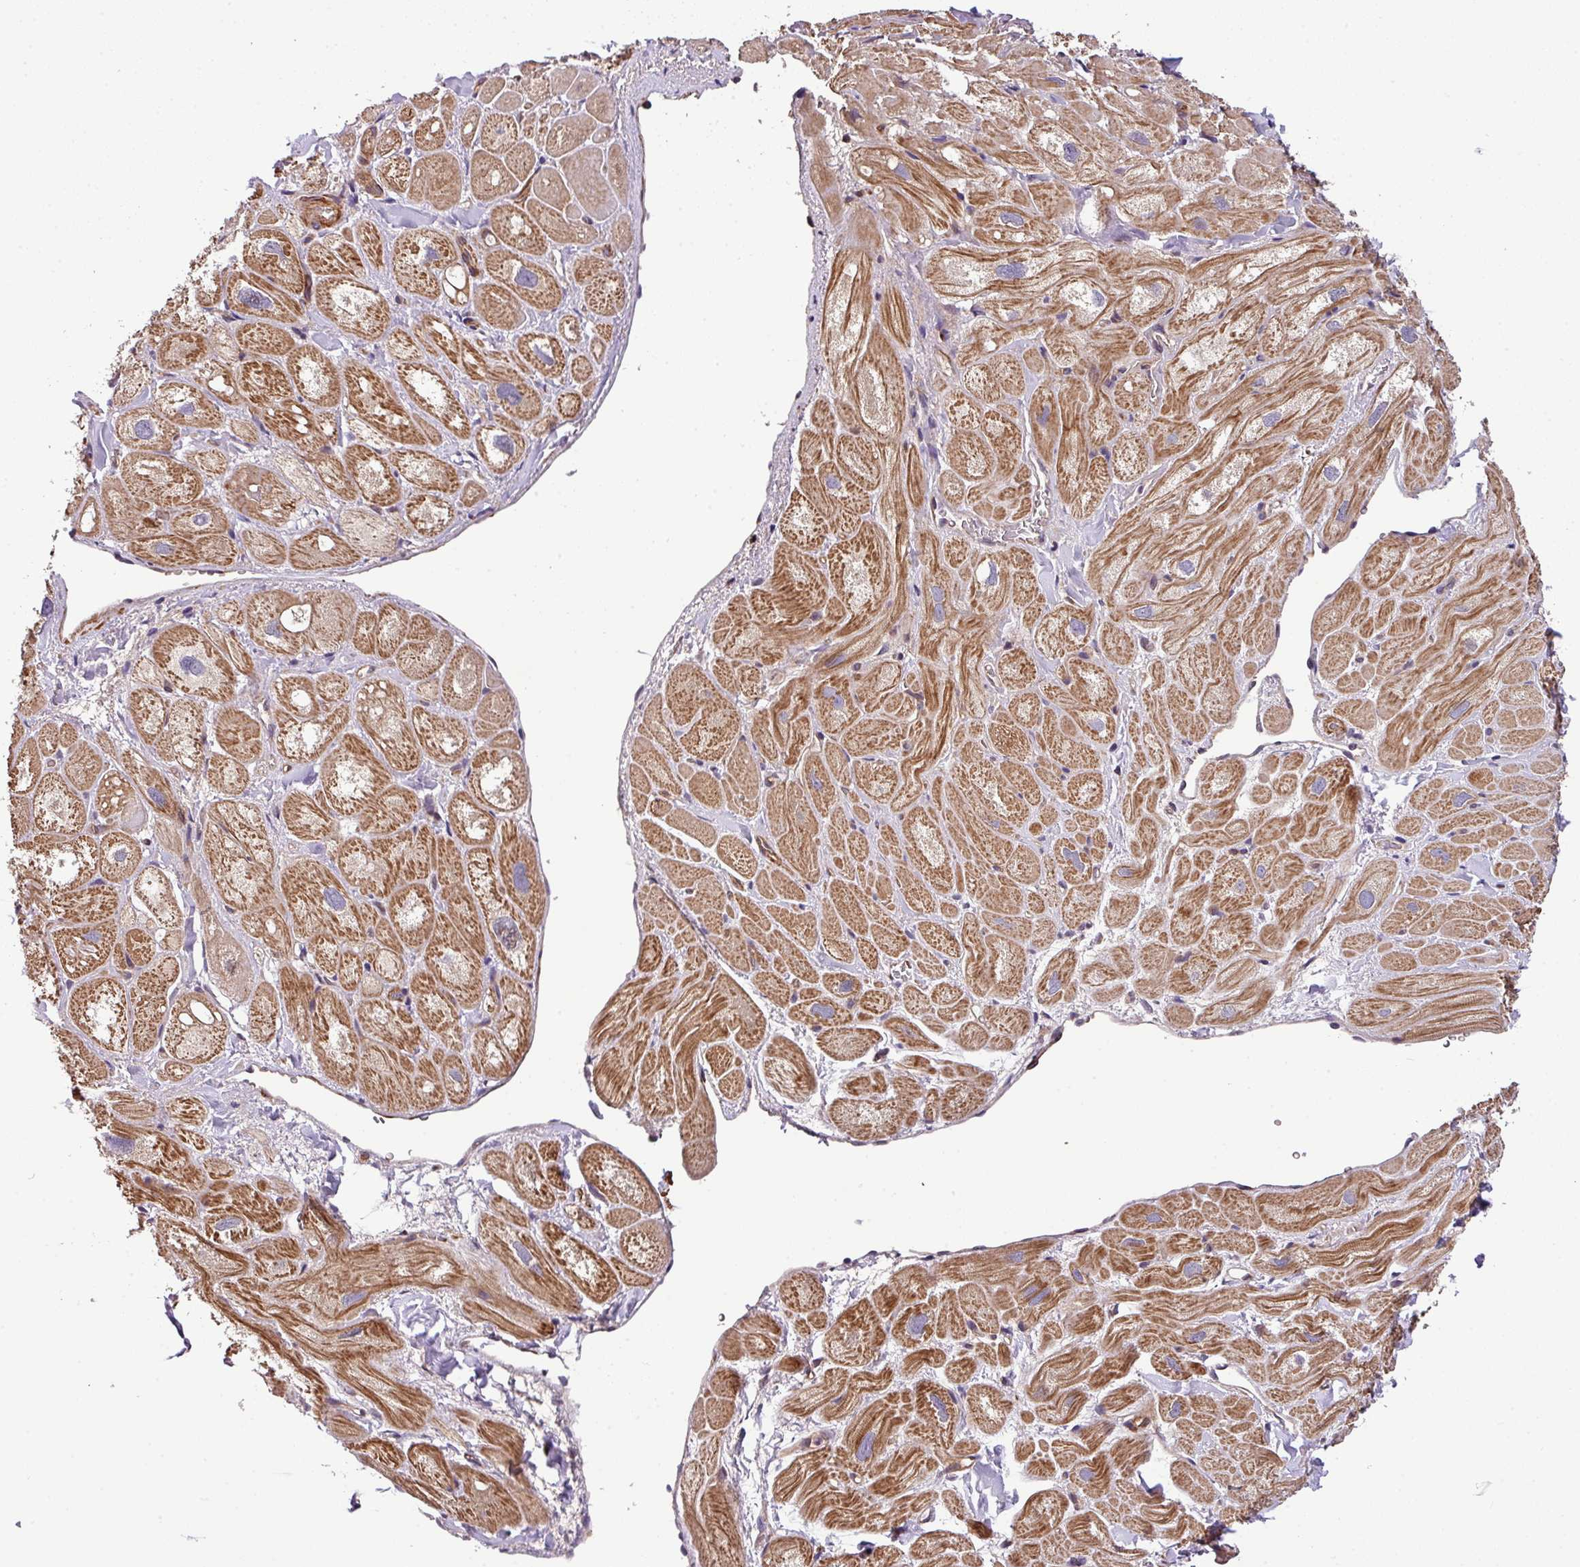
{"staining": {"intensity": "moderate", "quantity": ">75%", "location": "cytoplasmic/membranous"}, "tissue": "heart muscle", "cell_type": "Cardiomyocytes", "image_type": "normal", "snomed": [{"axis": "morphology", "description": "Normal tissue, NOS"}, {"axis": "topography", "description": "Heart"}], "caption": "Cardiomyocytes show medium levels of moderate cytoplasmic/membranous expression in about >75% of cells in unremarkable heart muscle.", "gene": "CASS4", "patient": {"sex": "male", "age": 49}}